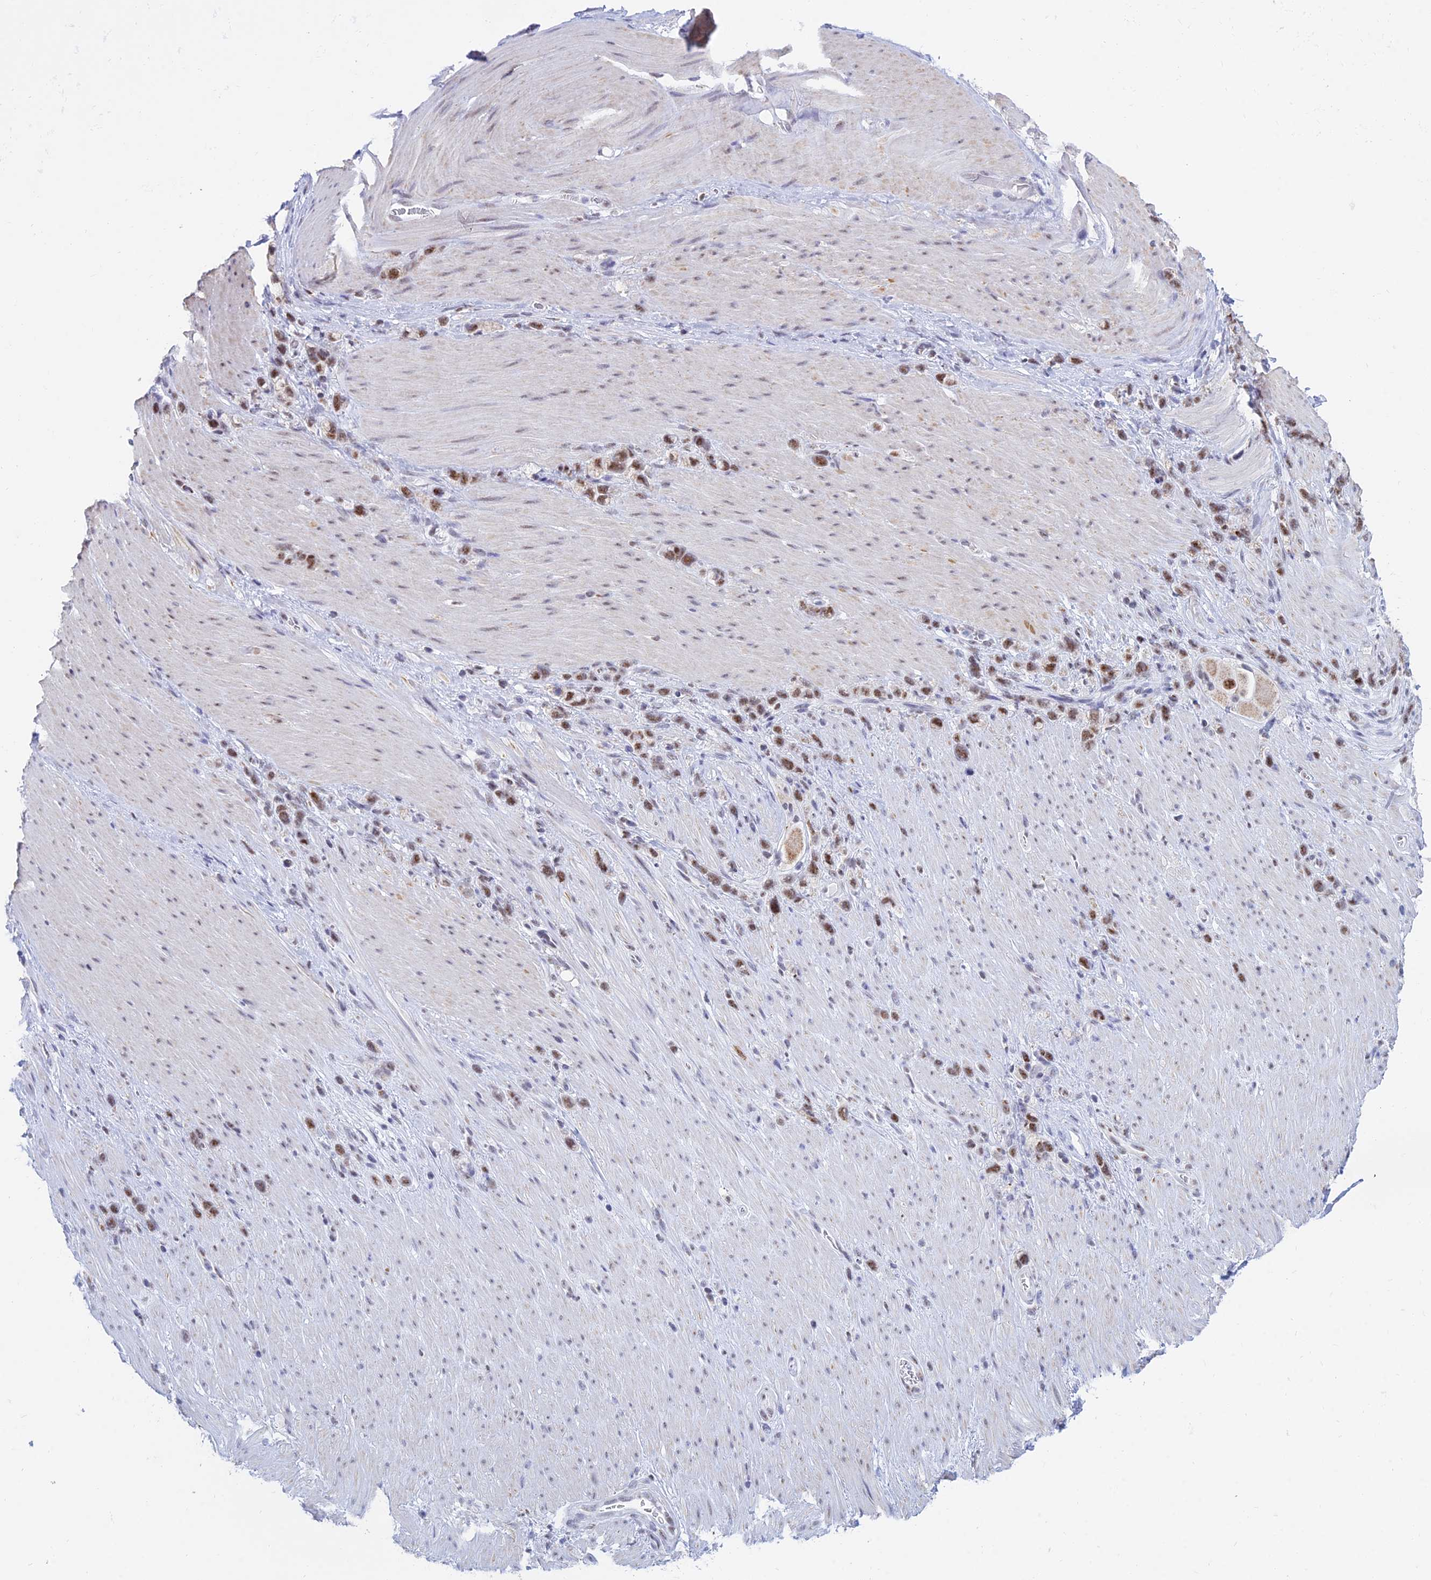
{"staining": {"intensity": "moderate", "quantity": ">75%", "location": "nuclear"}, "tissue": "stomach cancer", "cell_type": "Tumor cells", "image_type": "cancer", "snomed": [{"axis": "morphology", "description": "Adenocarcinoma, NOS"}, {"axis": "topography", "description": "Stomach"}], "caption": "Protein staining of stomach cancer tissue demonstrates moderate nuclear expression in about >75% of tumor cells.", "gene": "KLF14", "patient": {"sex": "female", "age": 65}}